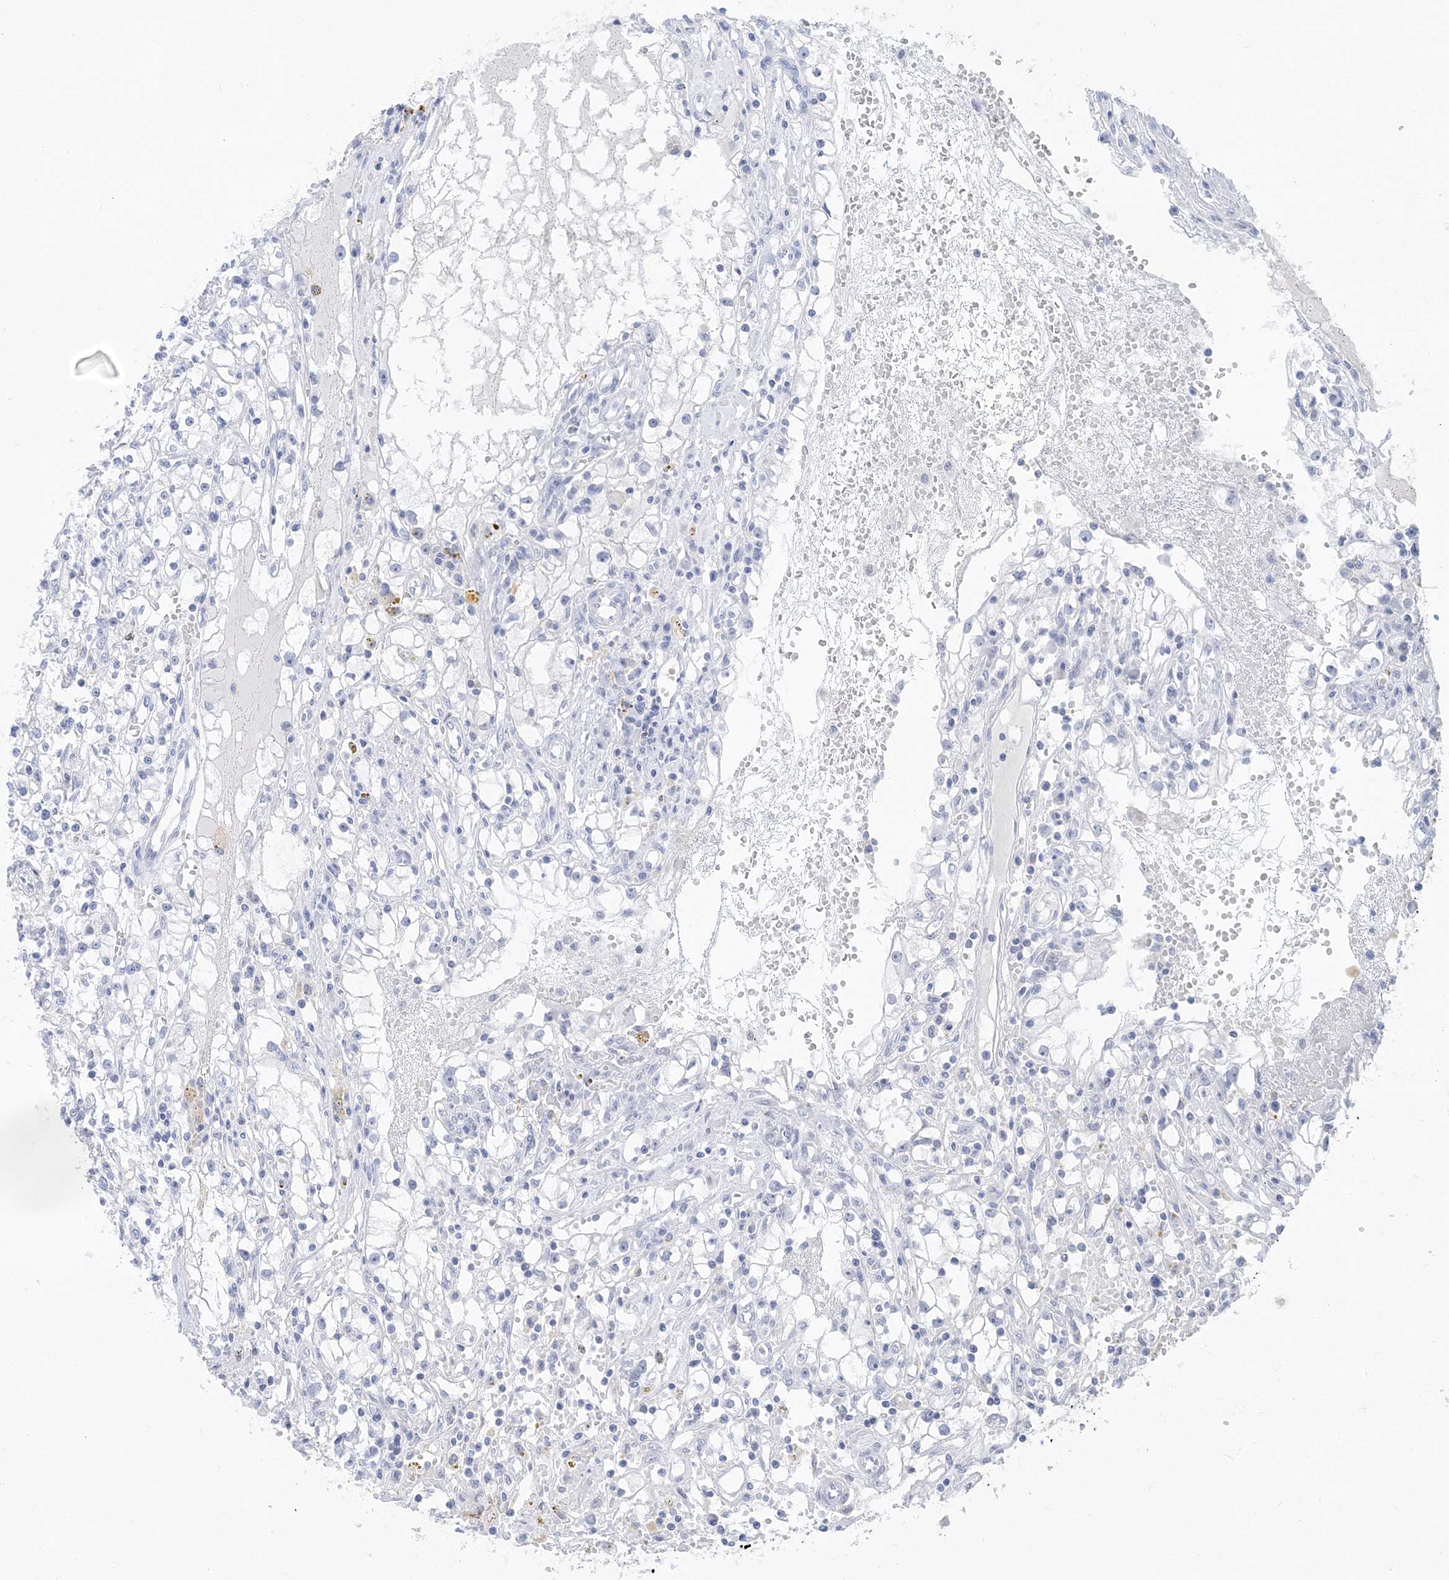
{"staining": {"intensity": "negative", "quantity": "none", "location": "none"}, "tissue": "renal cancer", "cell_type": "Tumor cells", "image_type": "cancer", "snomed": [{"axis": "morphology", "description": "Adenocarcinoma, NOS"}, {"axis": "topography", "description": "Kidney"}], "caption": "This is an IHC micrograph of human renal cancer. There is no staining in tumor cells.", "gene": "SH3YL1", "patient": {"sex": "male", "age": 56}}